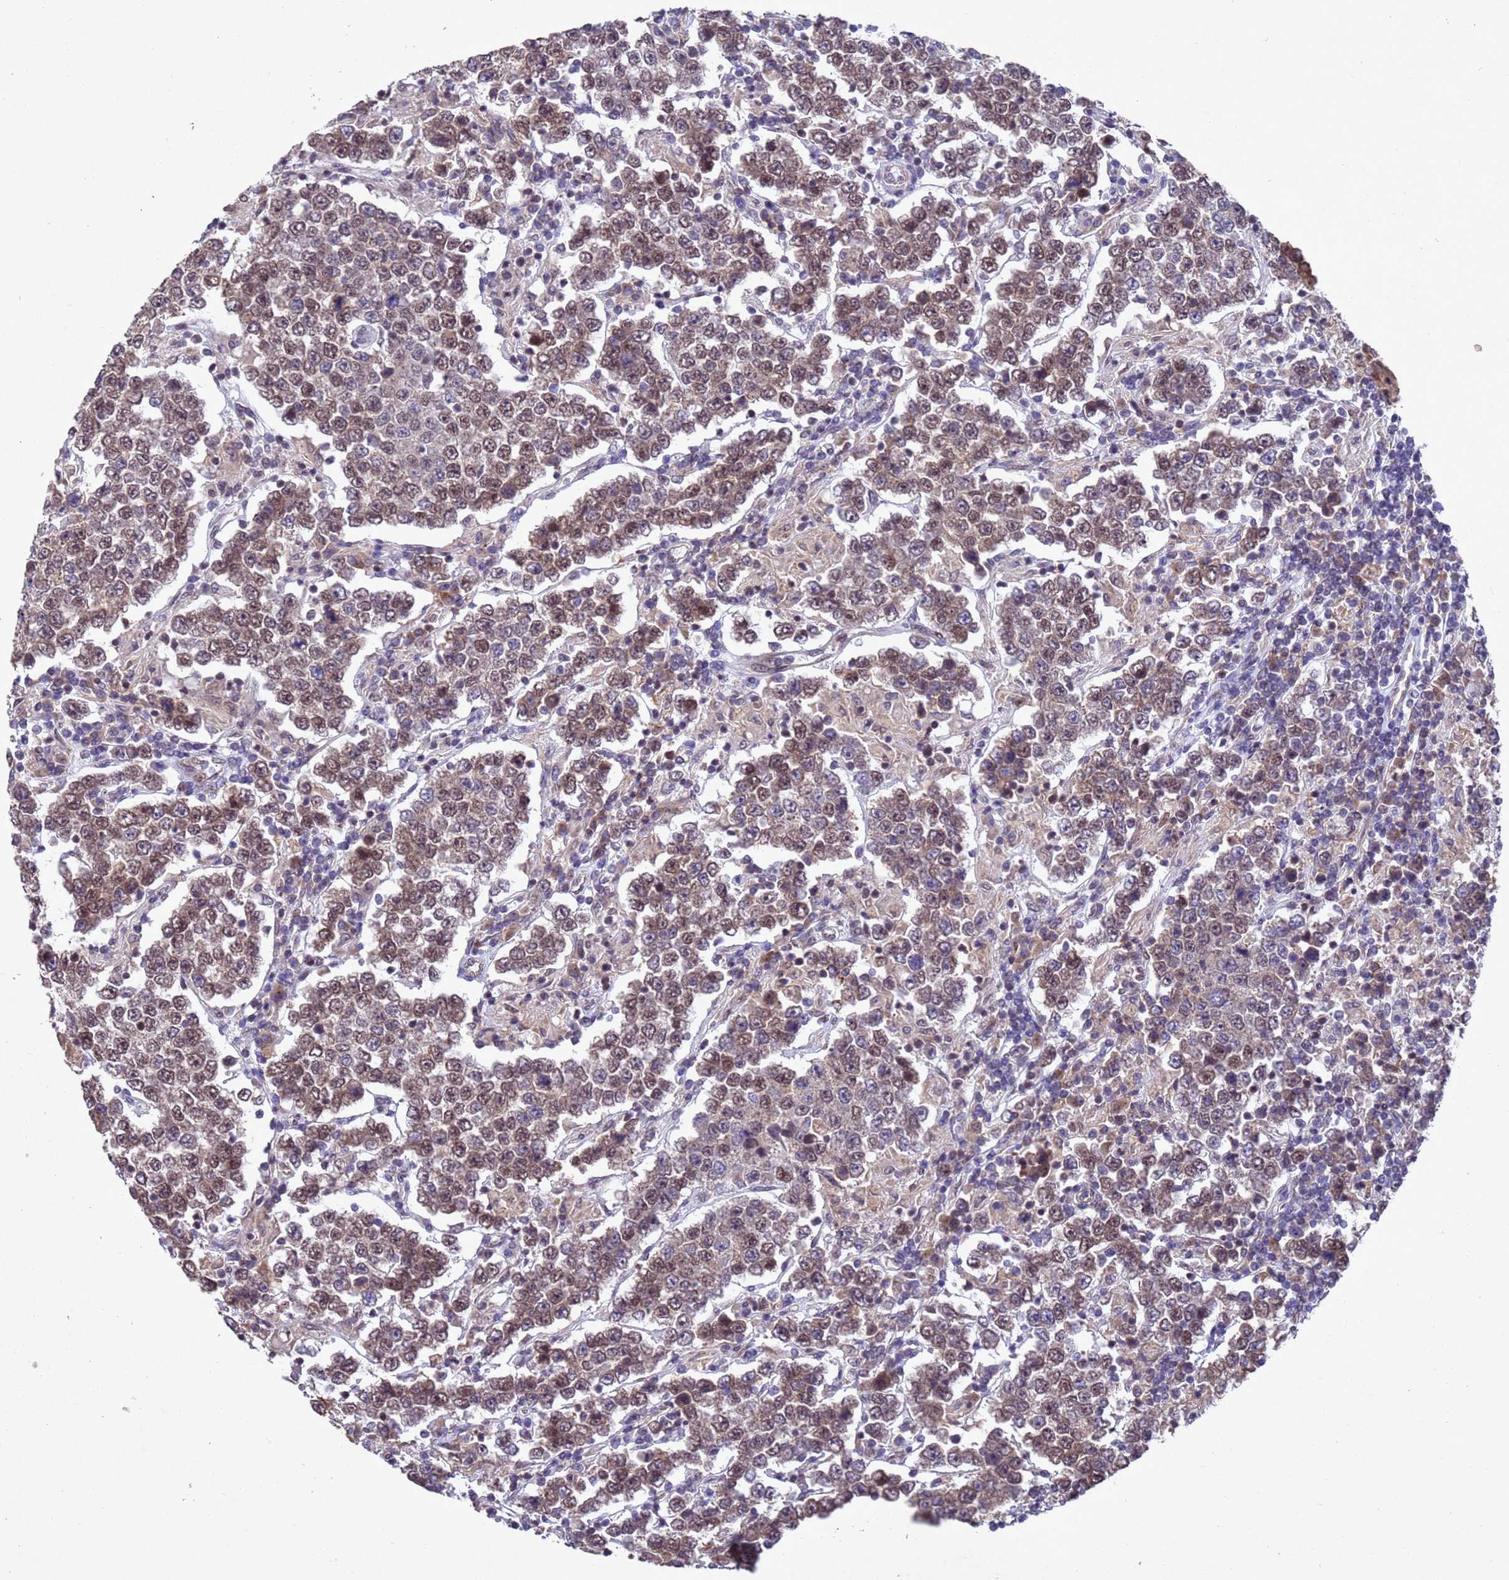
{"staining": {"intensity": "moderate", "quantity": "25%-75%", "location": "nuclear"}, "tissue": "testis cancer", "cell_type": "Tumor cells", "image_type": "cancer", "snomed": [{"axis": "morphology", "description": "Normal tissue, NOS"}, {"axis": "morphology", "description": "Urothelial carcinoma, High grade"}, {"axis": "morphology", "description": "Seminoma, NOS"}, {"axis": "morphology", "description": "Carcinoma, Embryonal, NOS"}, {"axis": "topography", "description": "Urinary bladder"}, {"axis": "topography", "description": "Testis"}], "caption": "This photomicrograph displays immunohistochemistry staining of urothelial carcinoma (high-grade) (testis), with medium moderate nuclear positivity in approximately 25%-75% of tumor cells.", "gene": "TBK1", "patient": {"sex": "male", "age": 41}}